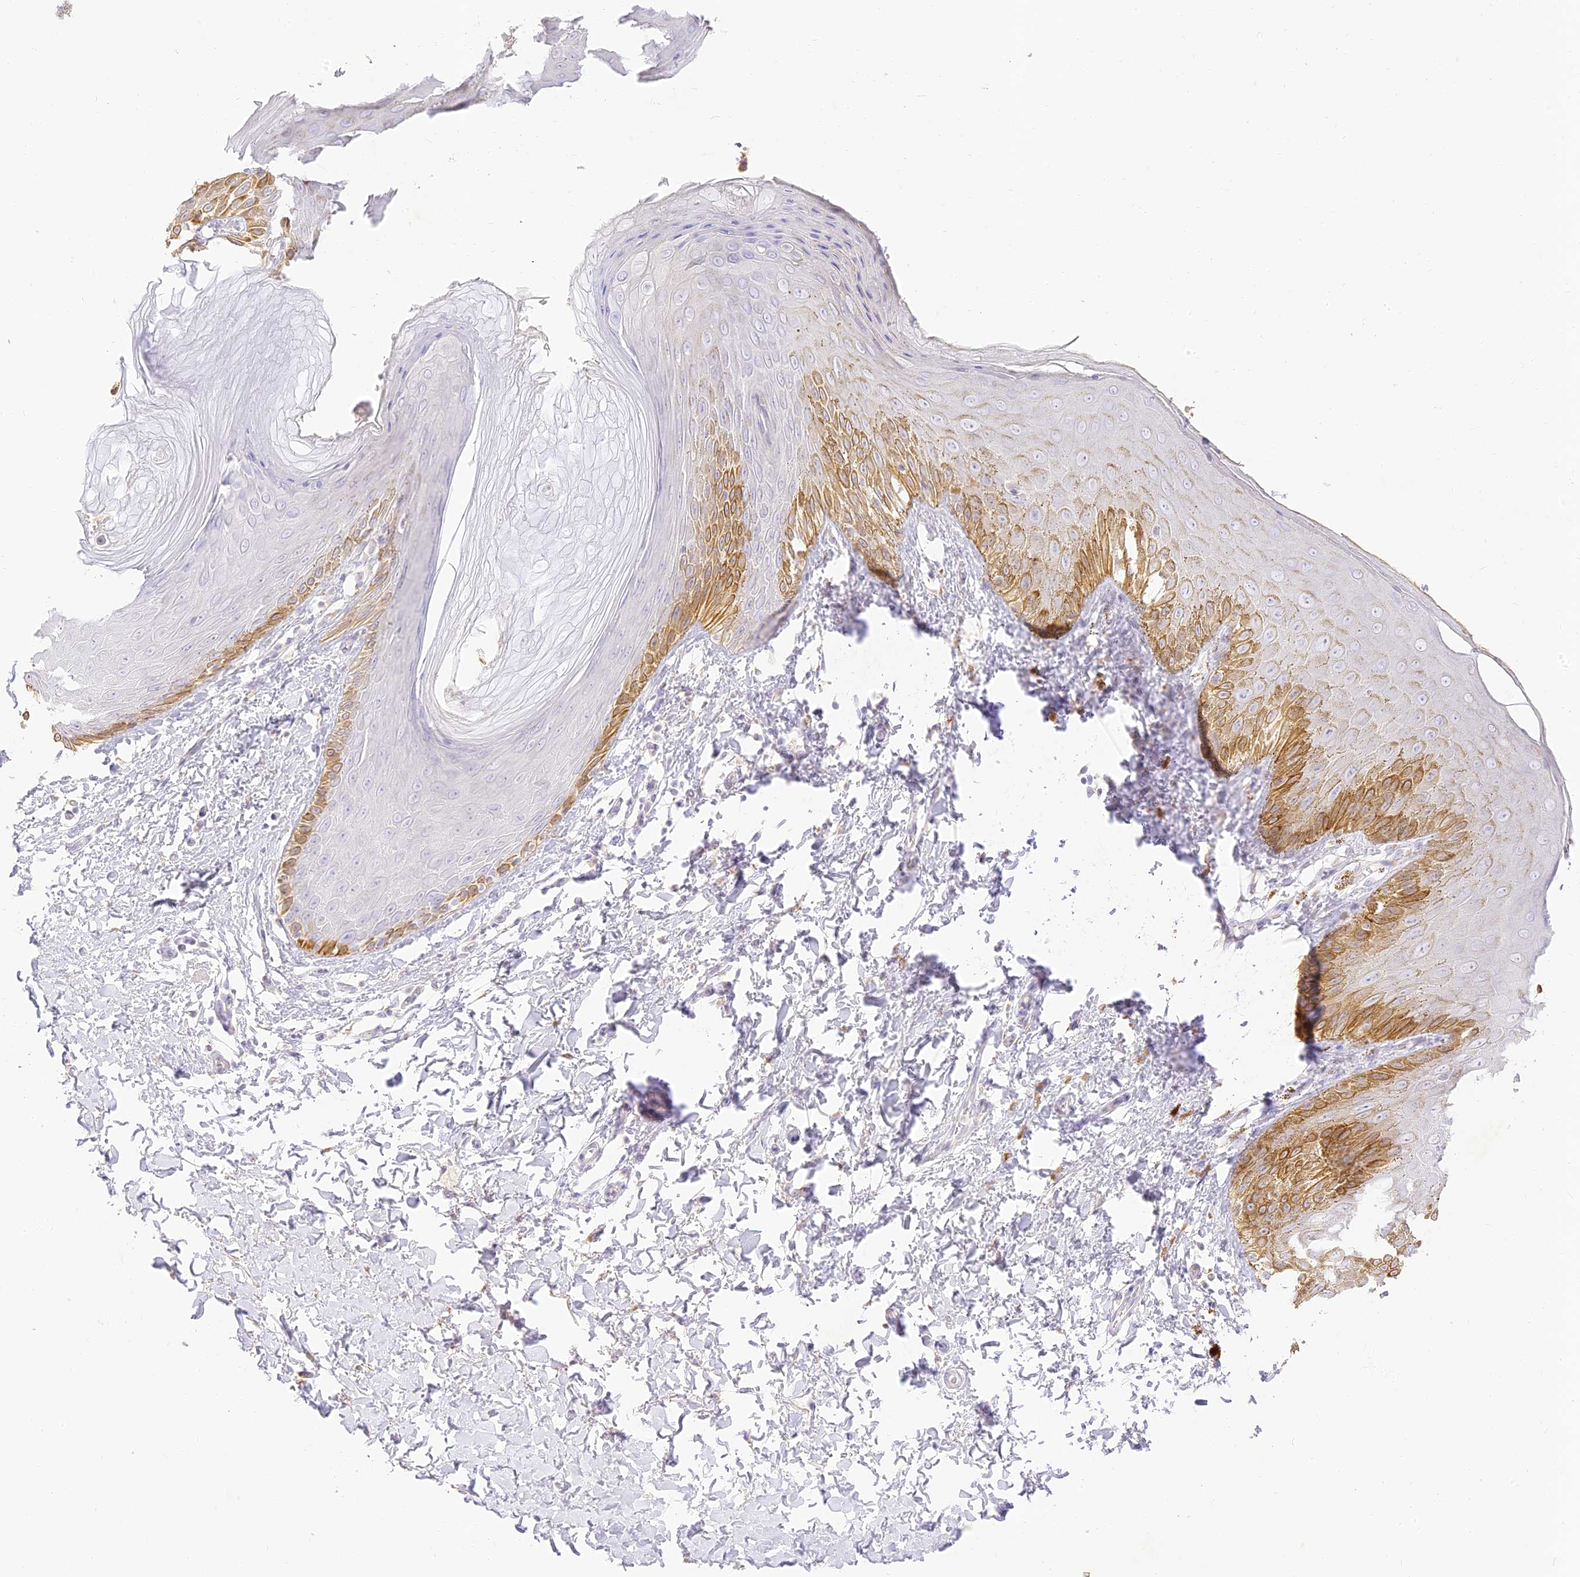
{"staining": {"intensity": "moderate", "quantity": "25%-75%", "location": "cytoplasmic/membranous"}, "tissue": "skin", "cell_type": "Epidermal cells", "image_type": "normal", "snomed": [{"axis": "morphology", "description": "Normal tissue, NOS"}, {"axis": "topography", "description": "Anal"}], "caption": "Moderate cytoplasmic/membranous staining is present in about 25%-75% of epidermal cells in benign skin.", "gene": "SEC13", "patient": {"sex": "male", "age": 44}}